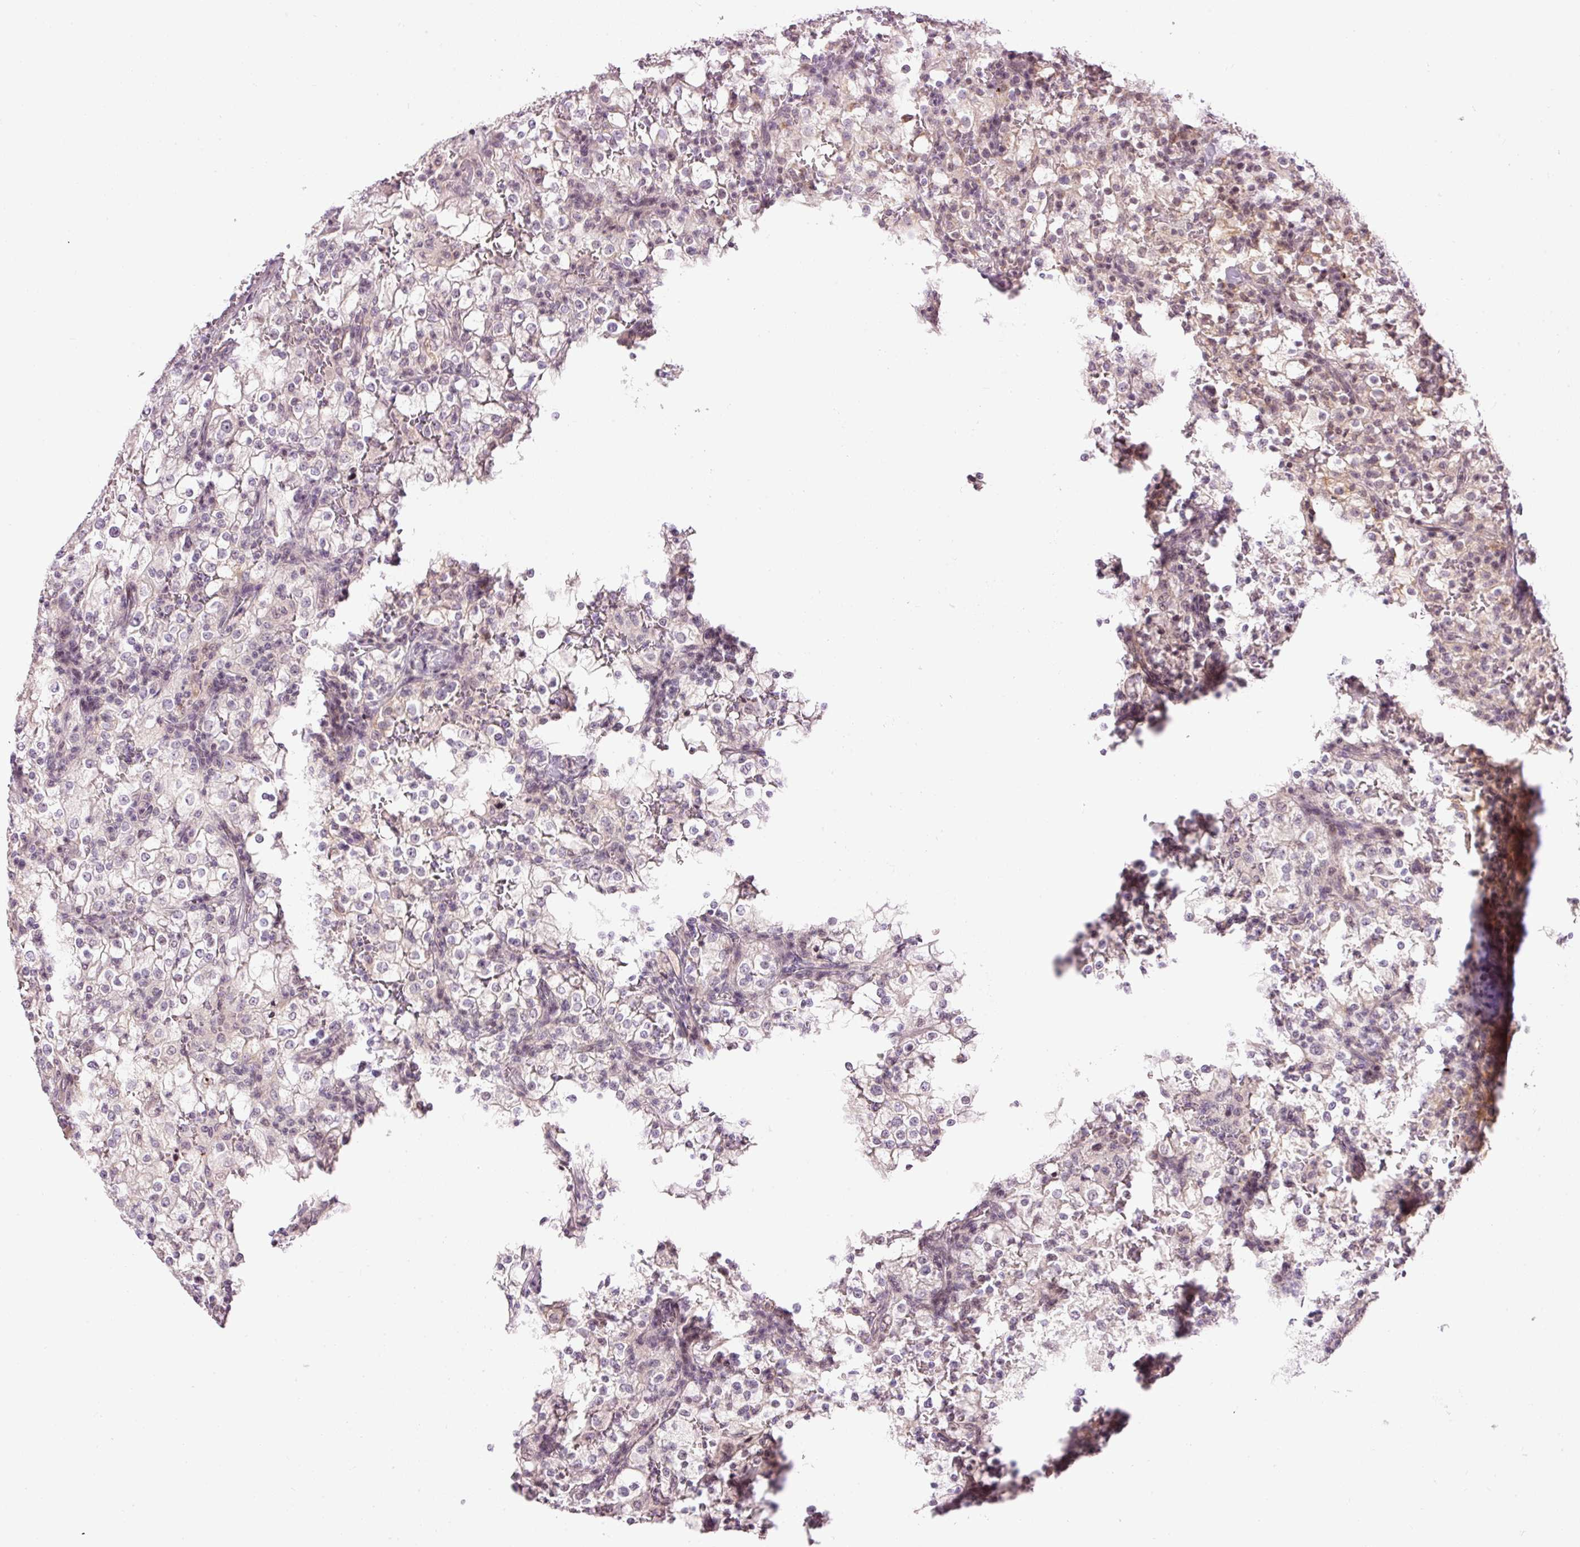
{"staining": {"intensity": "weak", "quantity": "25%-75%", "location": "cytoplasmic/membranous"}, "tissue": "renal cancer", "cell_type": "Tumor cells", "image_type": "cancer", "snomed": [{"axis": "morphology", "description": "Adenocarcinoma, NOS"}, {"axis": "topography", "description": "Kidney"}], "caption": "A brown stain highlights weak cytoplasmic/membranous expression of a protein in human renal adenocarcinoma tumor cells.", "gene": "ABHD11", "patient": {"sex": "female", "age": 74}}